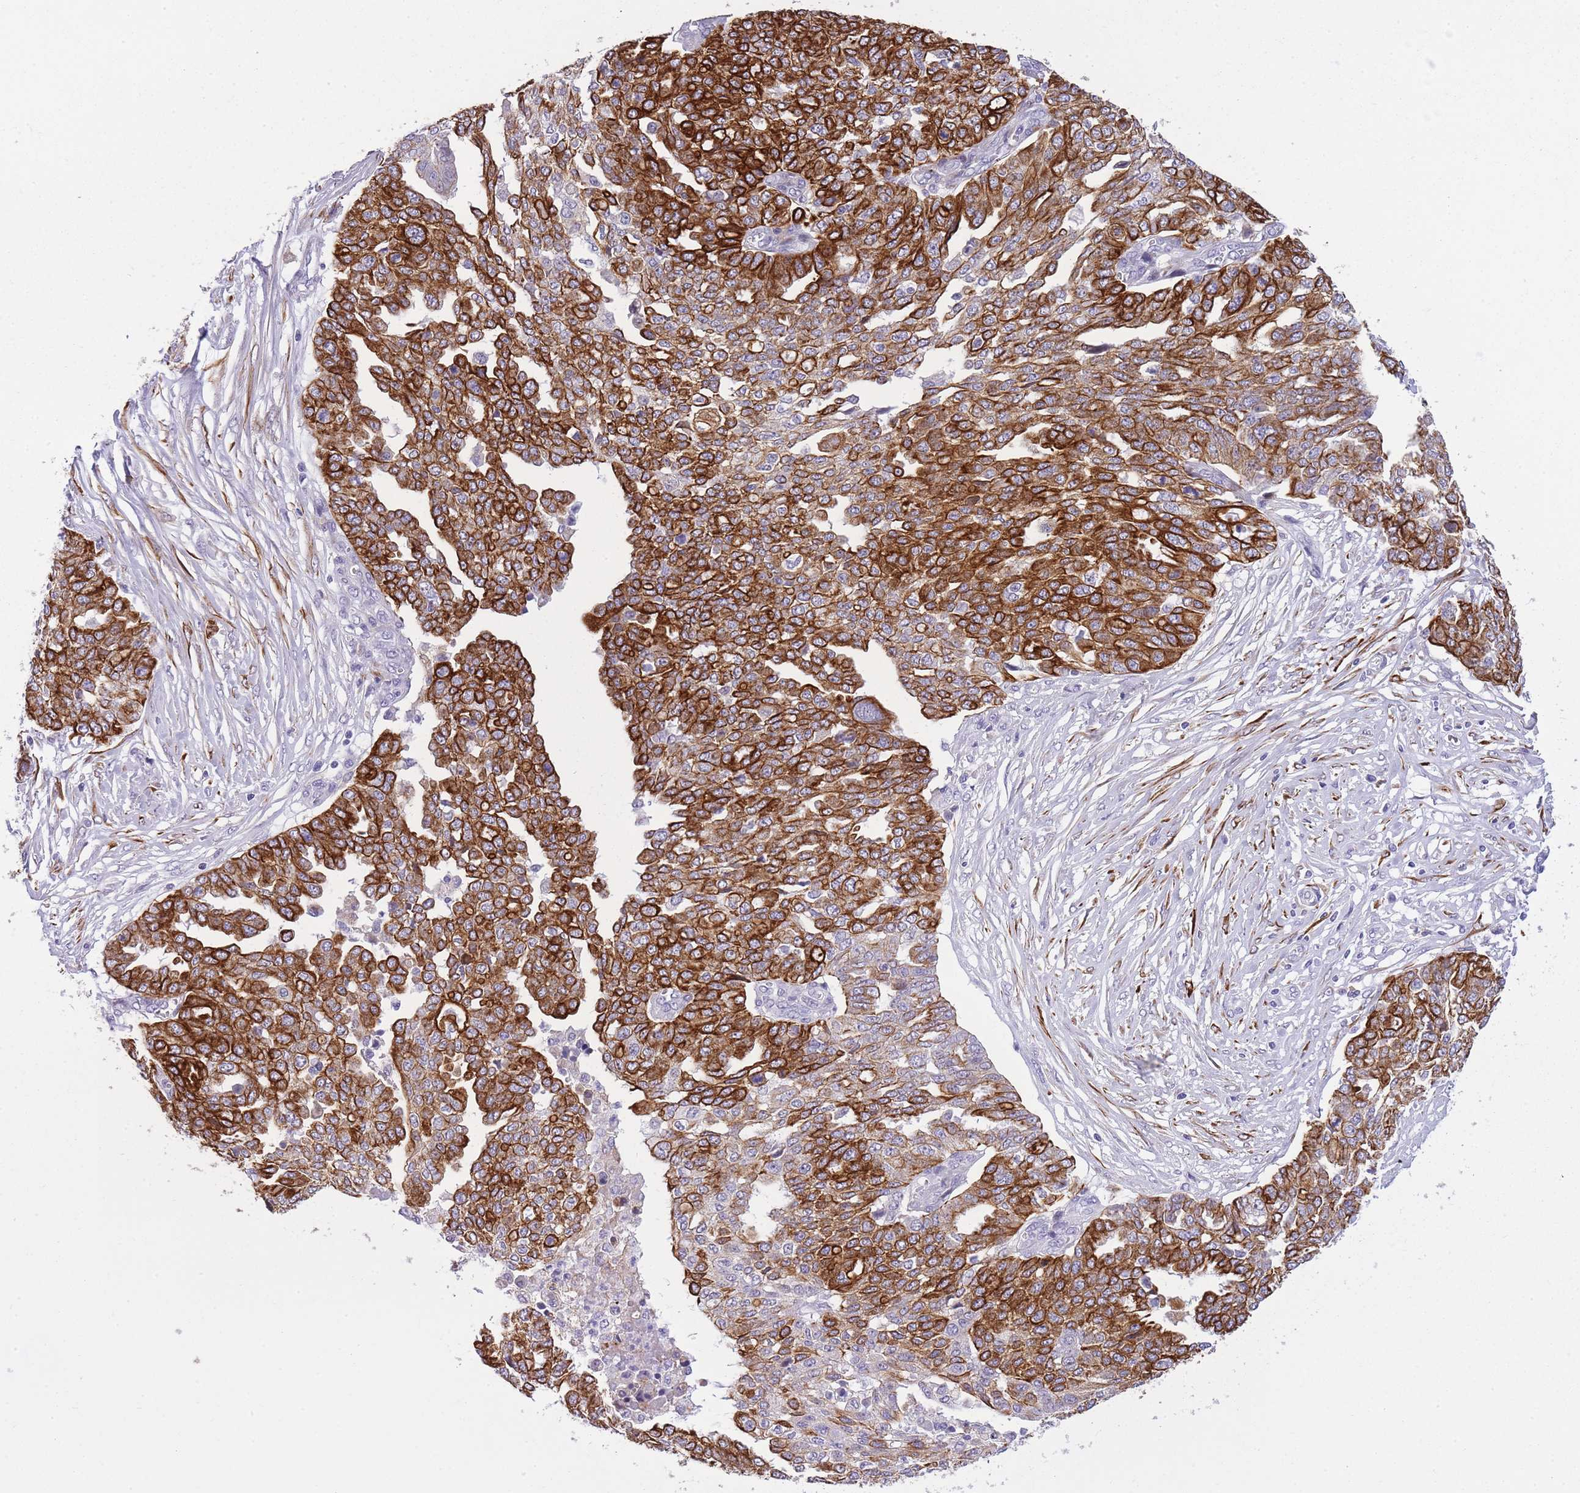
{"staining": {"intensity": "strong", "quantity": ">75%", "location": "cytoplasmic/membranous"}, "tissue": "ovarian cancer", "cell_type": "Tumor cells", "image_type": "cancer", "snomed": [{"axis": "morphology", "description": "Cystadenocarcinoma, serous, NOS"}, {"axis": "topography", "description": "Soft tissue"}, {"axis": "topography", "description": "Ovary"}], "caption": "The immunohistochemical stain highlights strong cytoplasmic/membranous positivity in tumor cells of serous cystadenocarcinoma (ovarian) tissue.", "gene": "RADX", "patient": {"sex": "female", "age": 57}}